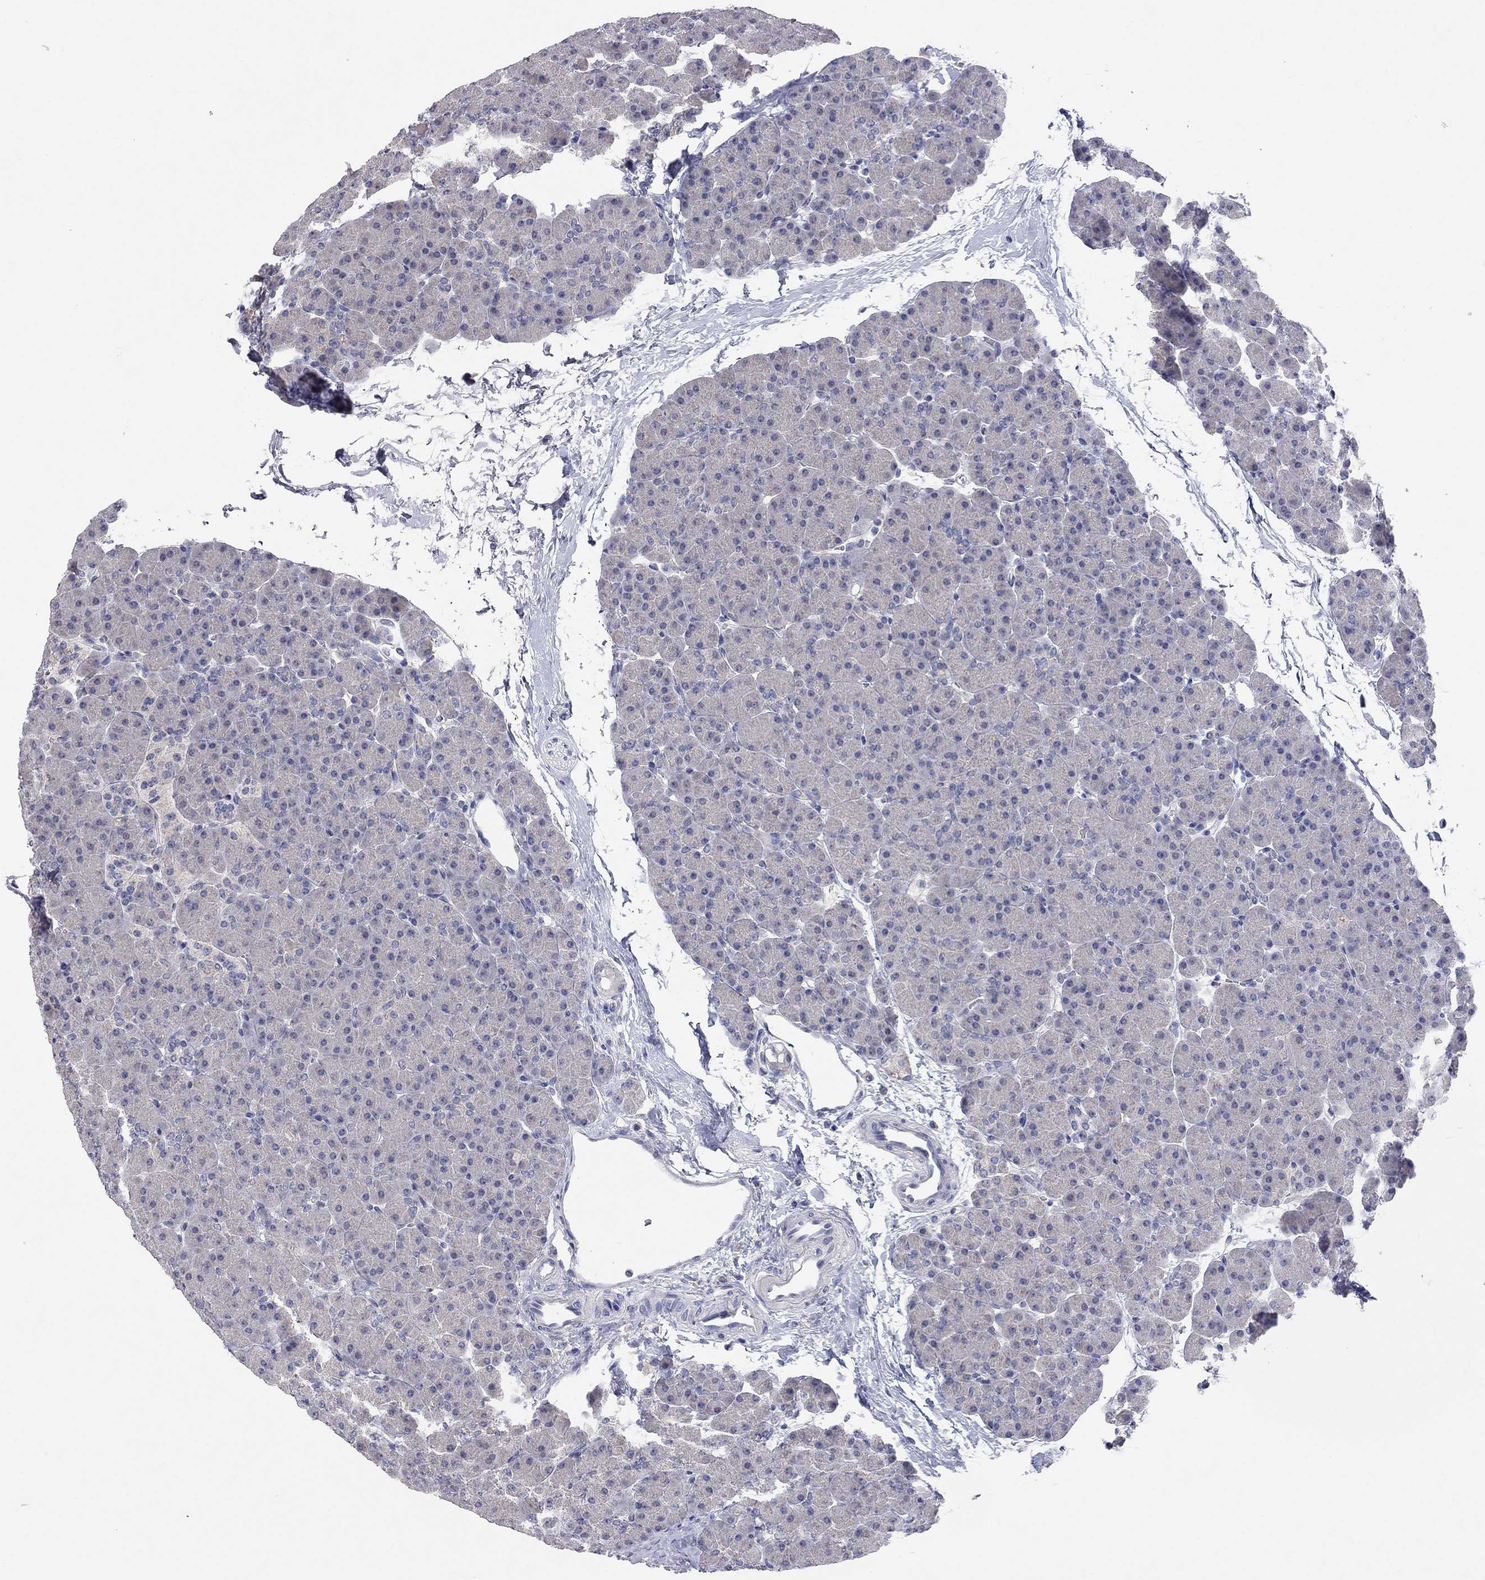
{"staining": {"intensity": "negative", "quantity": "none", "location": "none"}, "tissue": "pancreas", "cell_type": "Exocrine glandular cells", "image_type": "normal", "snomed": [{"axis": "morphology", "description": "Normal tissue, NOS"}, {"axis": "topography", "description": "Pancreas"}], "caption": "Exocrine glandular cells show no significant staining in unremarkable pancreas. (DAB (3,3'-diaminobenzidine) immunohistochemistry, high magnification).", "gene": "MMP13", "patient": {"sex": "female", "age": 44}}